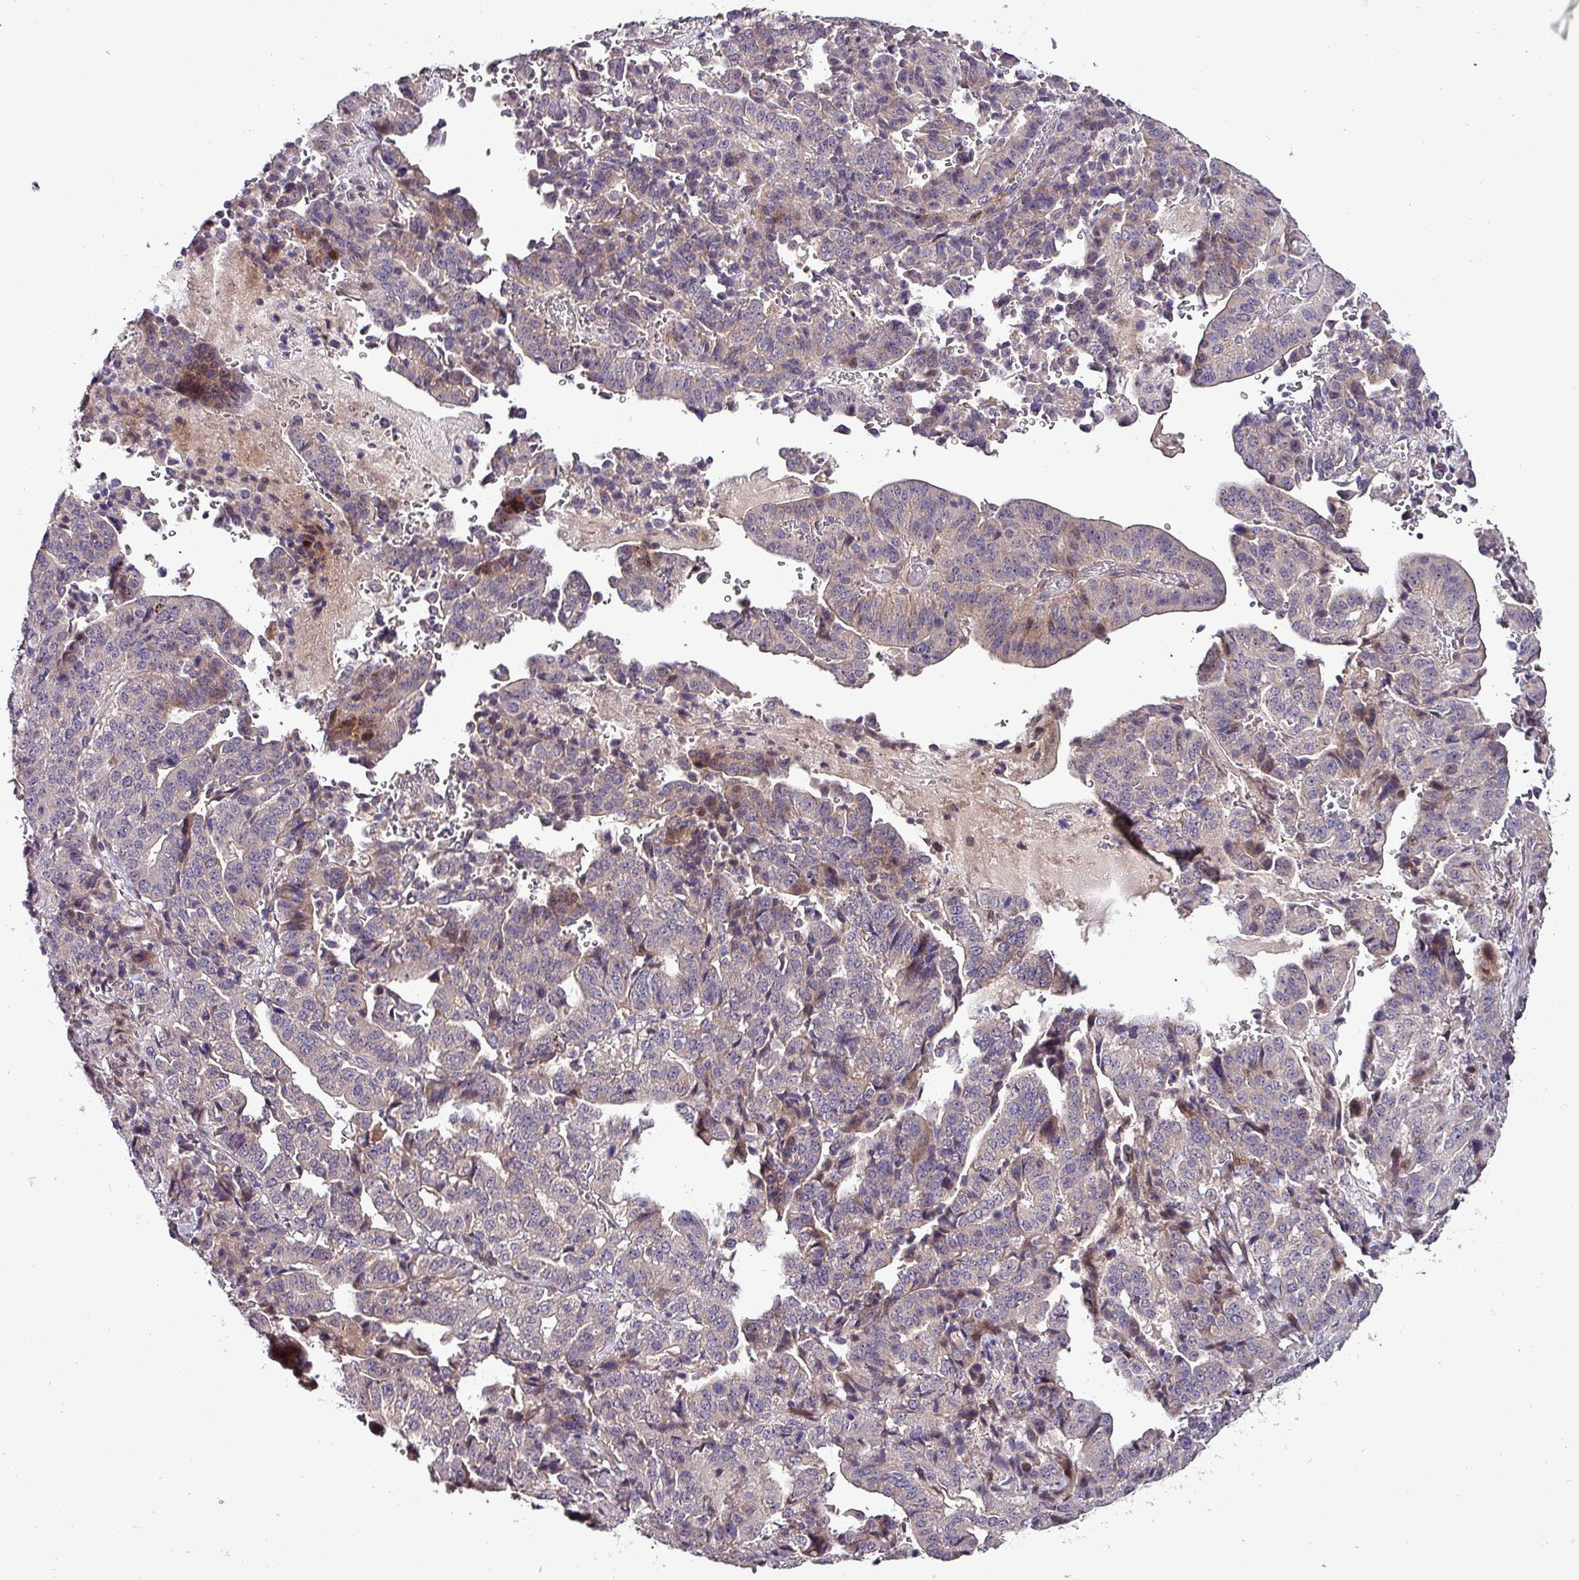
{"staining": {"intensity": "moderate", "quantity": "<25%", "location": "cytoplasmic/membranous"}, "tissue": "stomach cancer", "cell_type": "Tumor cells", "image_type": "cancer", "snomed": [{"axis": "morphology", "description": "Adenocarcinoma, NOS"}, {"axis": "topography", "description": "Stomach"}], "caption": "Protein staining of stomach adenocarcinoma tissue shows moderate cytoplasmic/membranous positivity in approximately <25% of tumor cells.", "gene": "GRAPL", "patient": {"sex": "male", "age": 48}}